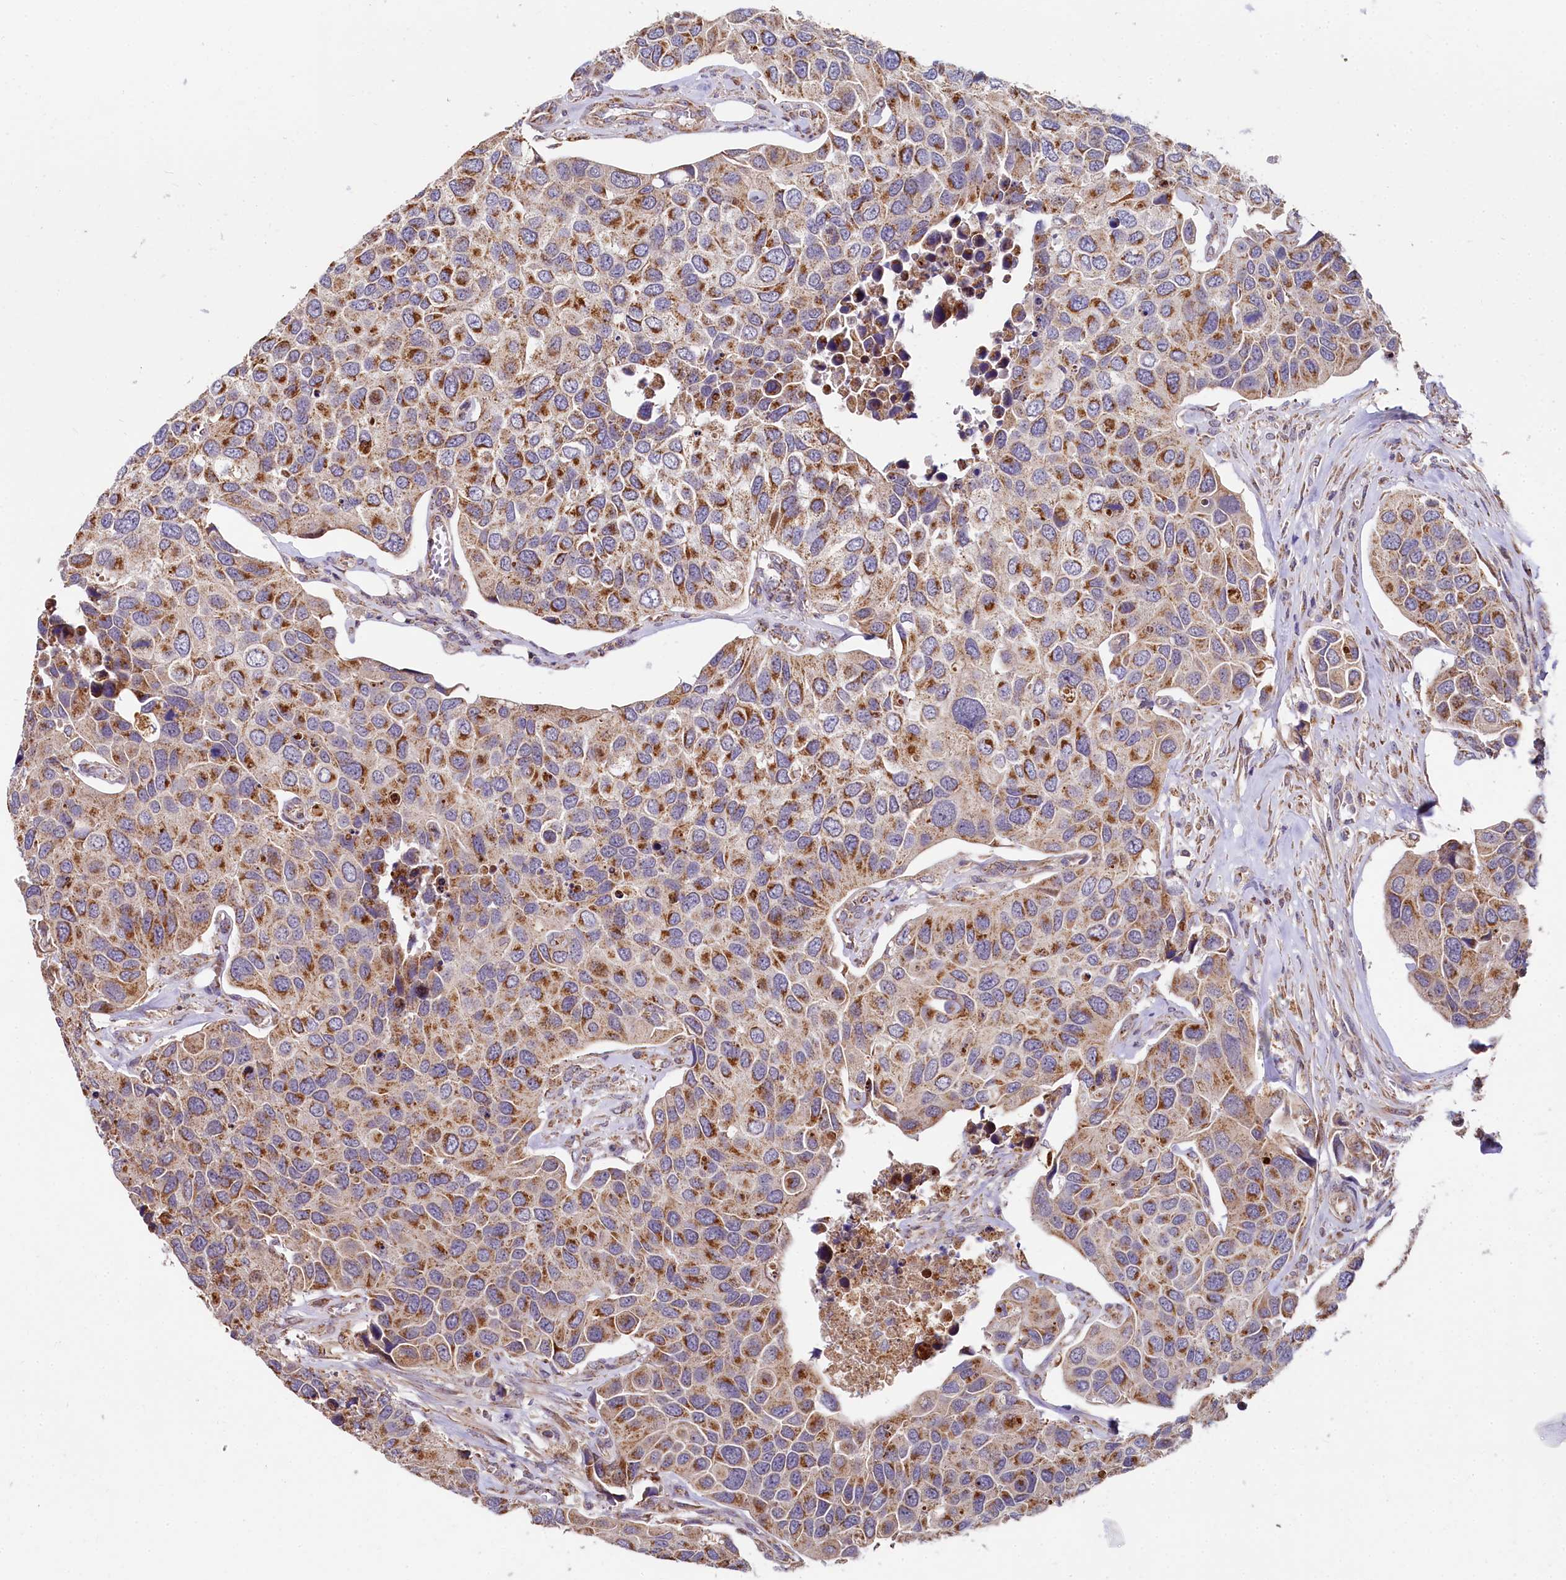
{"staining": {"intensity": "strong", "quantity": ">75%", "location": "cytoplasmic/membranous"}, "tissue": "urothelial cancer", "cell_type": "Tumor cells", "image_type": "cancer", "snomed": [{"axis": "morphology", "description": "Urothelial carcinoma, High grade"}, {"axis": "topography", "description": "Urinary bladder"}], "caption": "A brown stain shows strong cytoplasmic/membranous staining of a protein in urothelial cancer tumor cells.", "gene": "SPRYD3", "patient": {"sex": "male", "age": 74}}